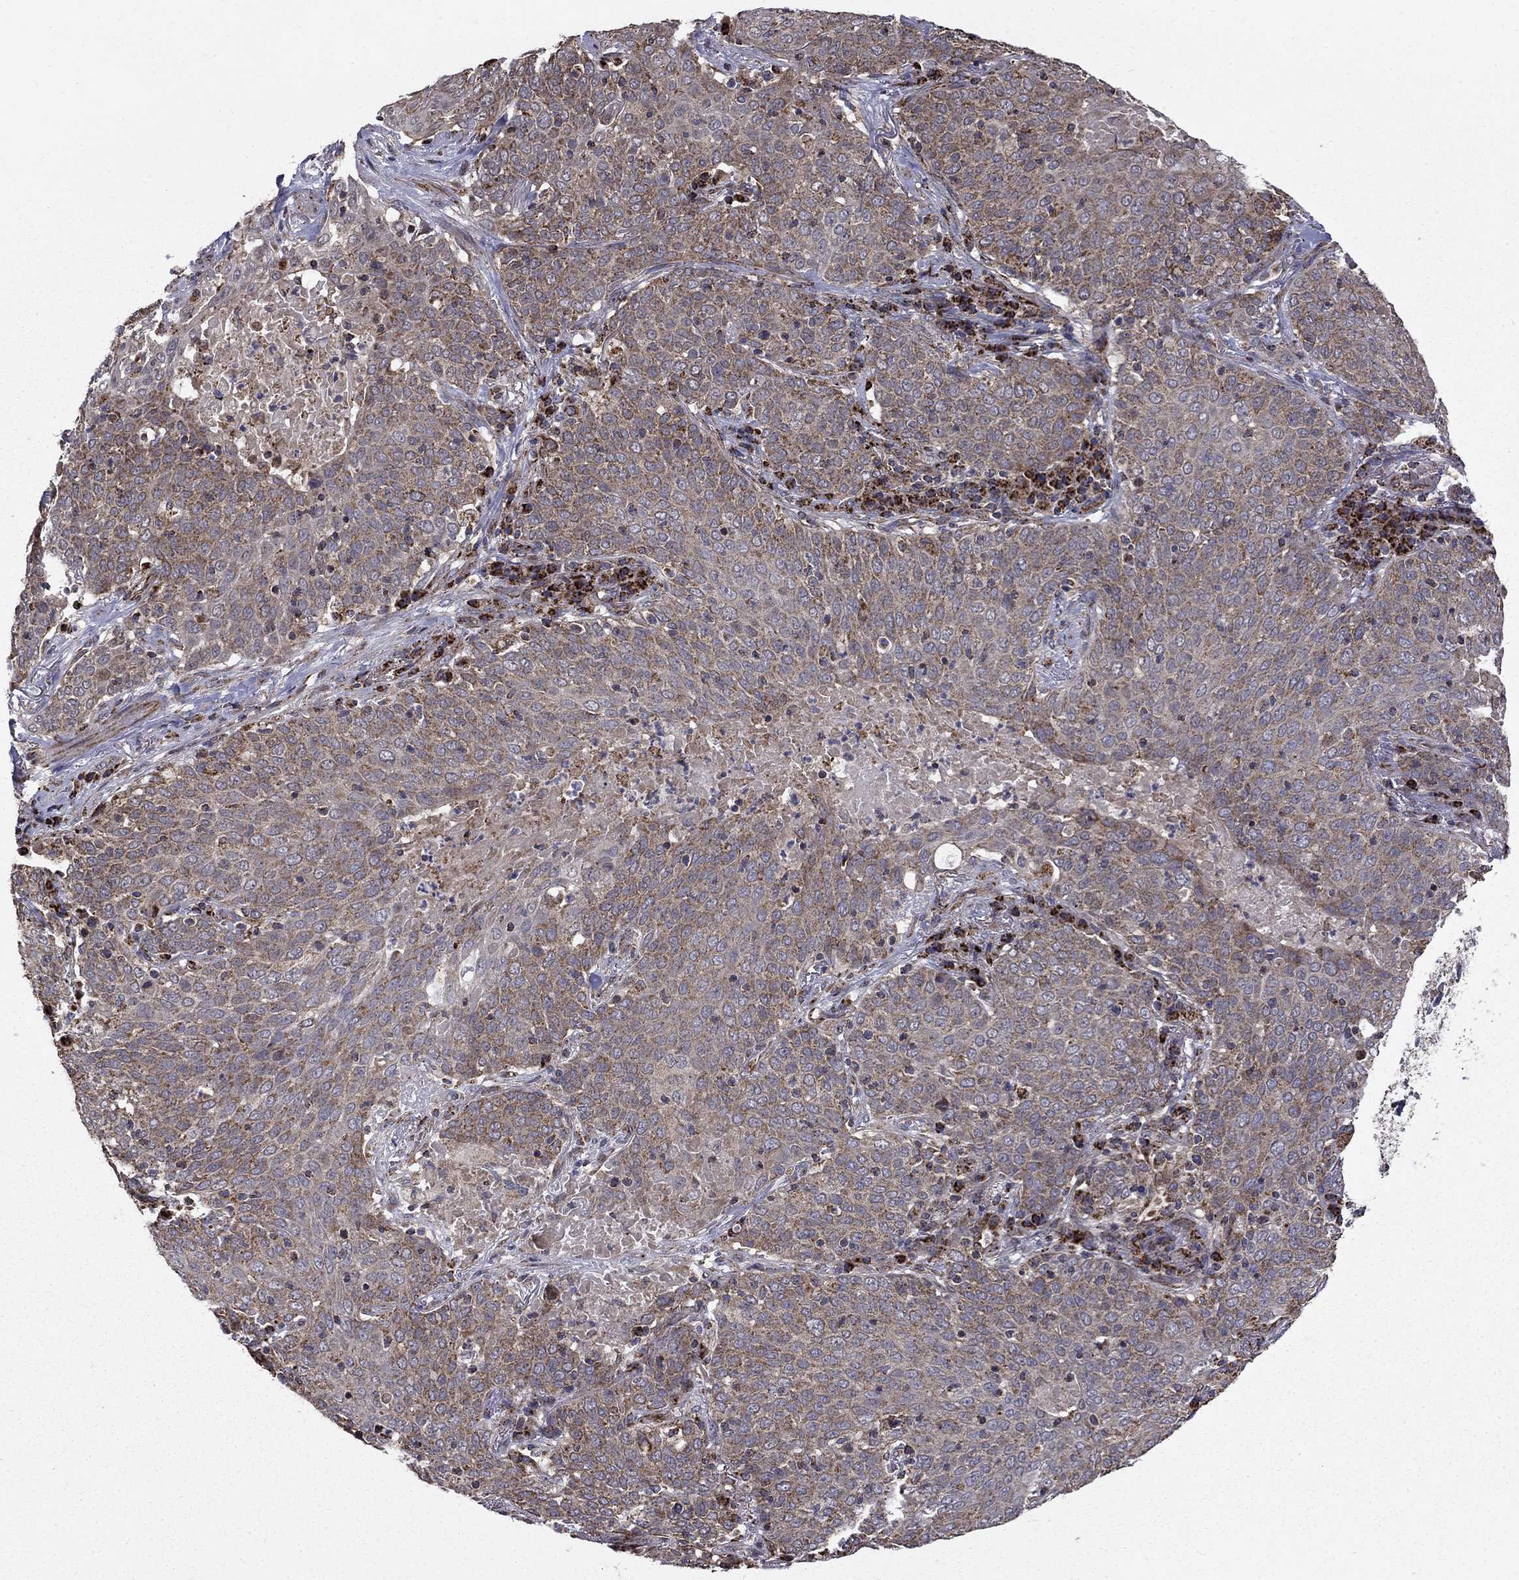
{"staining": {"intensity": "moderate", "quantity": "<25%", "location": "cytoplasmic/membranous"}, "tissue": "lung cancer", "cell_type": "Tumor cells", "image_type": "cancer", "snomed": [{"axis": "morphology", "description": "Squamous cell carcinoma, NOS"}, {"axis": "topography", "description": "Lung"}], "caption": "Human lung cancer stained with a brown dye displays moderate cytoplasmic/membranous positive expression in approximately <25% of tumor cells.", "gene": "NDUFS8", "patient": {"sex": "male", "age": 82}}